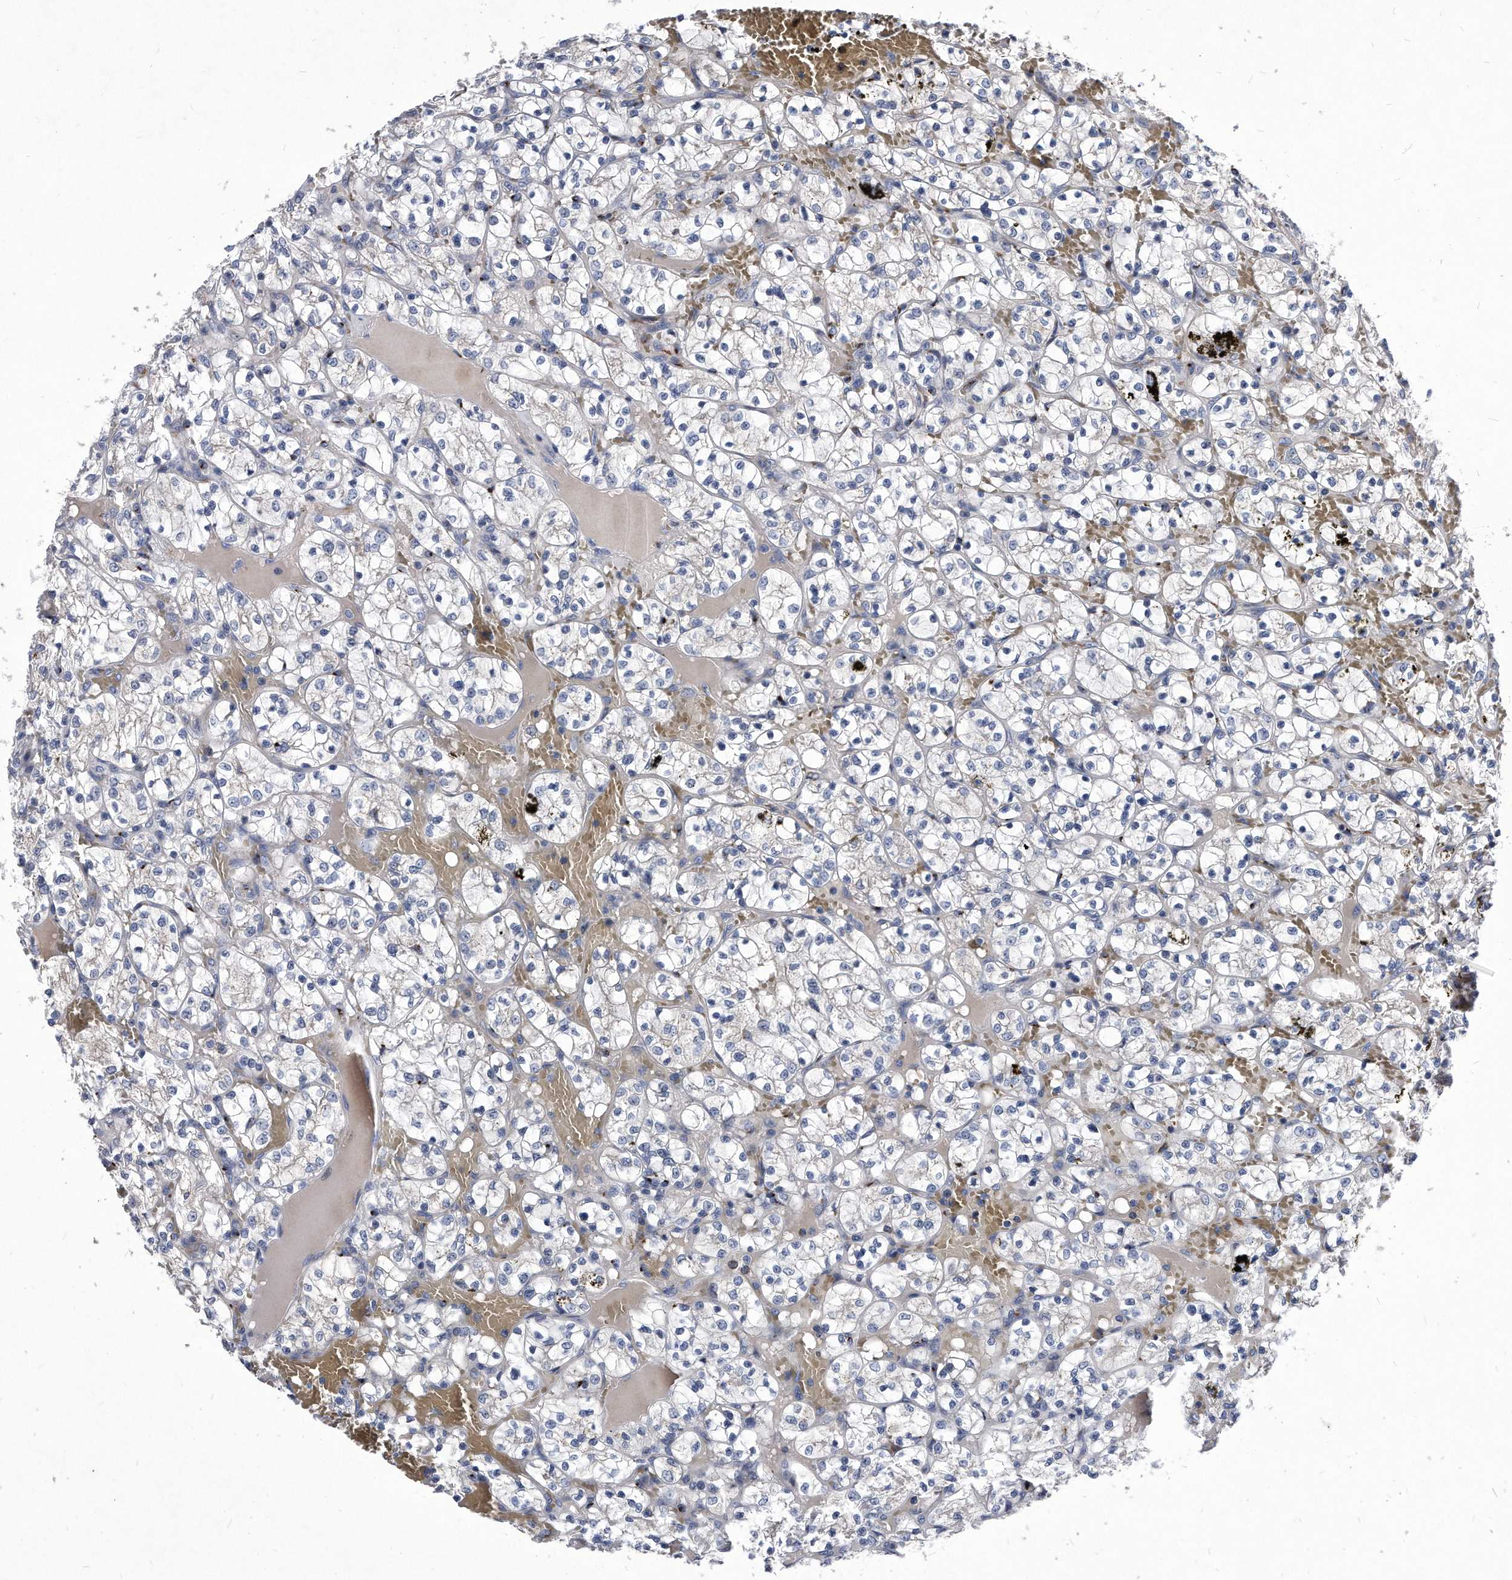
{"staining": {"intensity": "negative", "quantity": "none", "location": "none"}, "tissue": "renal cancer", "cell_type": "Tumor cells", "image_type": "cancer", "snomed": [{"axis": "morphology", "description": "Adenocarcinoma, NOS"}, {"axis": "topography", "description": "Kidney"}], "caption": "Human renal cancer (adenocarcinoma) stained for a protein using immunohistochemistry demonstrates no staining in tumor cells.", "gene": "MGAT4A", "patient": {"sex": "female", "age": 69}}